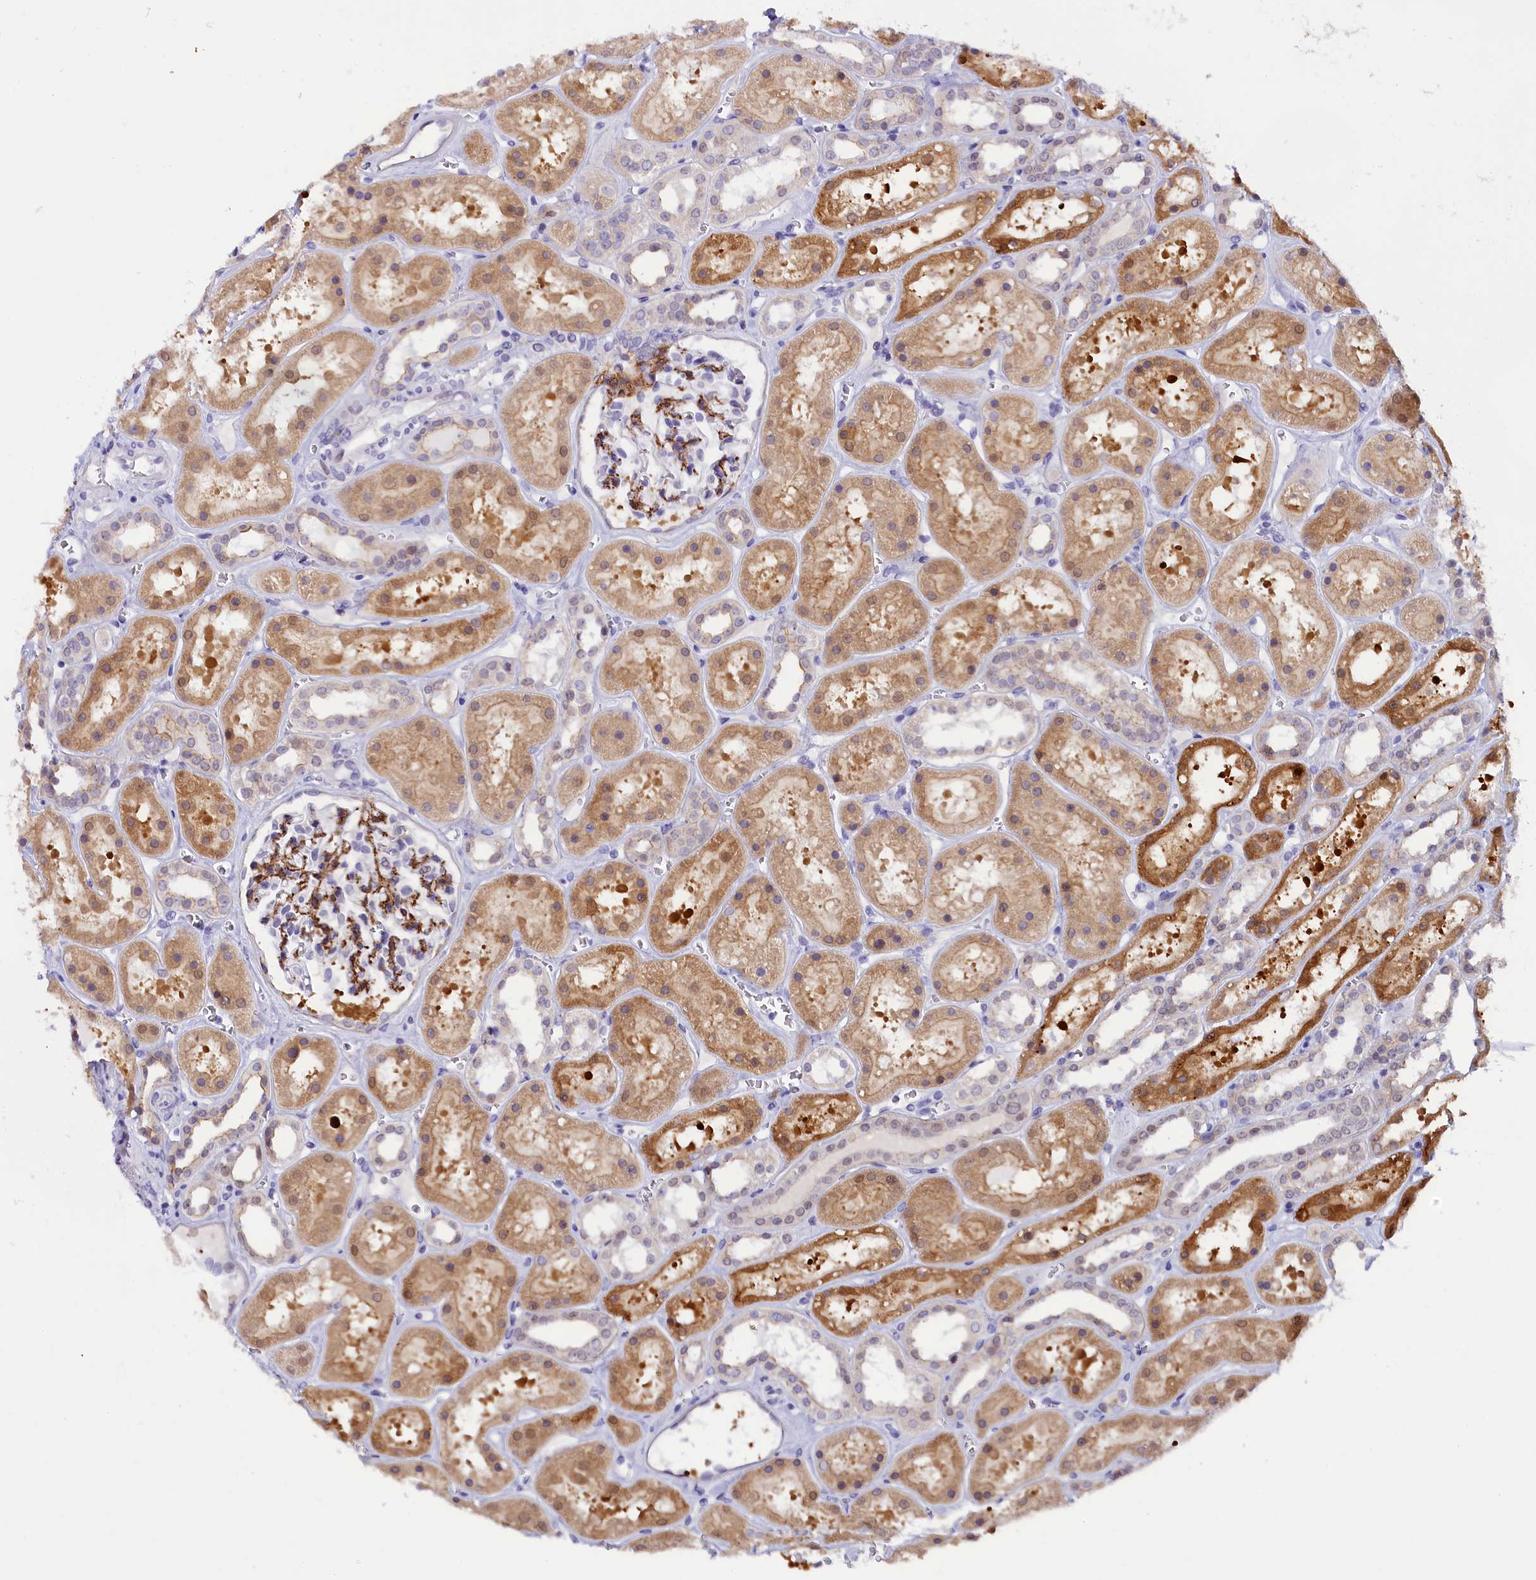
{"staining": {"intensity": "moderate", "quantity": "25%-75%", "location": "cytoplasmic/membranous"}, "tissue": "kidney", "cell_type": "Cells in glomeruli", "image_type": "normal", "snomed": [{"axis": "morphology", "description": "Normal tissue, NOS"}, {"axis": "topography", "description": "Kidney"}], "caption": "This photomicrograph displays immunohistochemistry staining of normal kidney, with medium moderate cytoplasmic/membranous positivity in about 25%-75% of cells in glomeruli.", "gene": "OSGEP", "patient": {"sex": "female", "age": 41}}